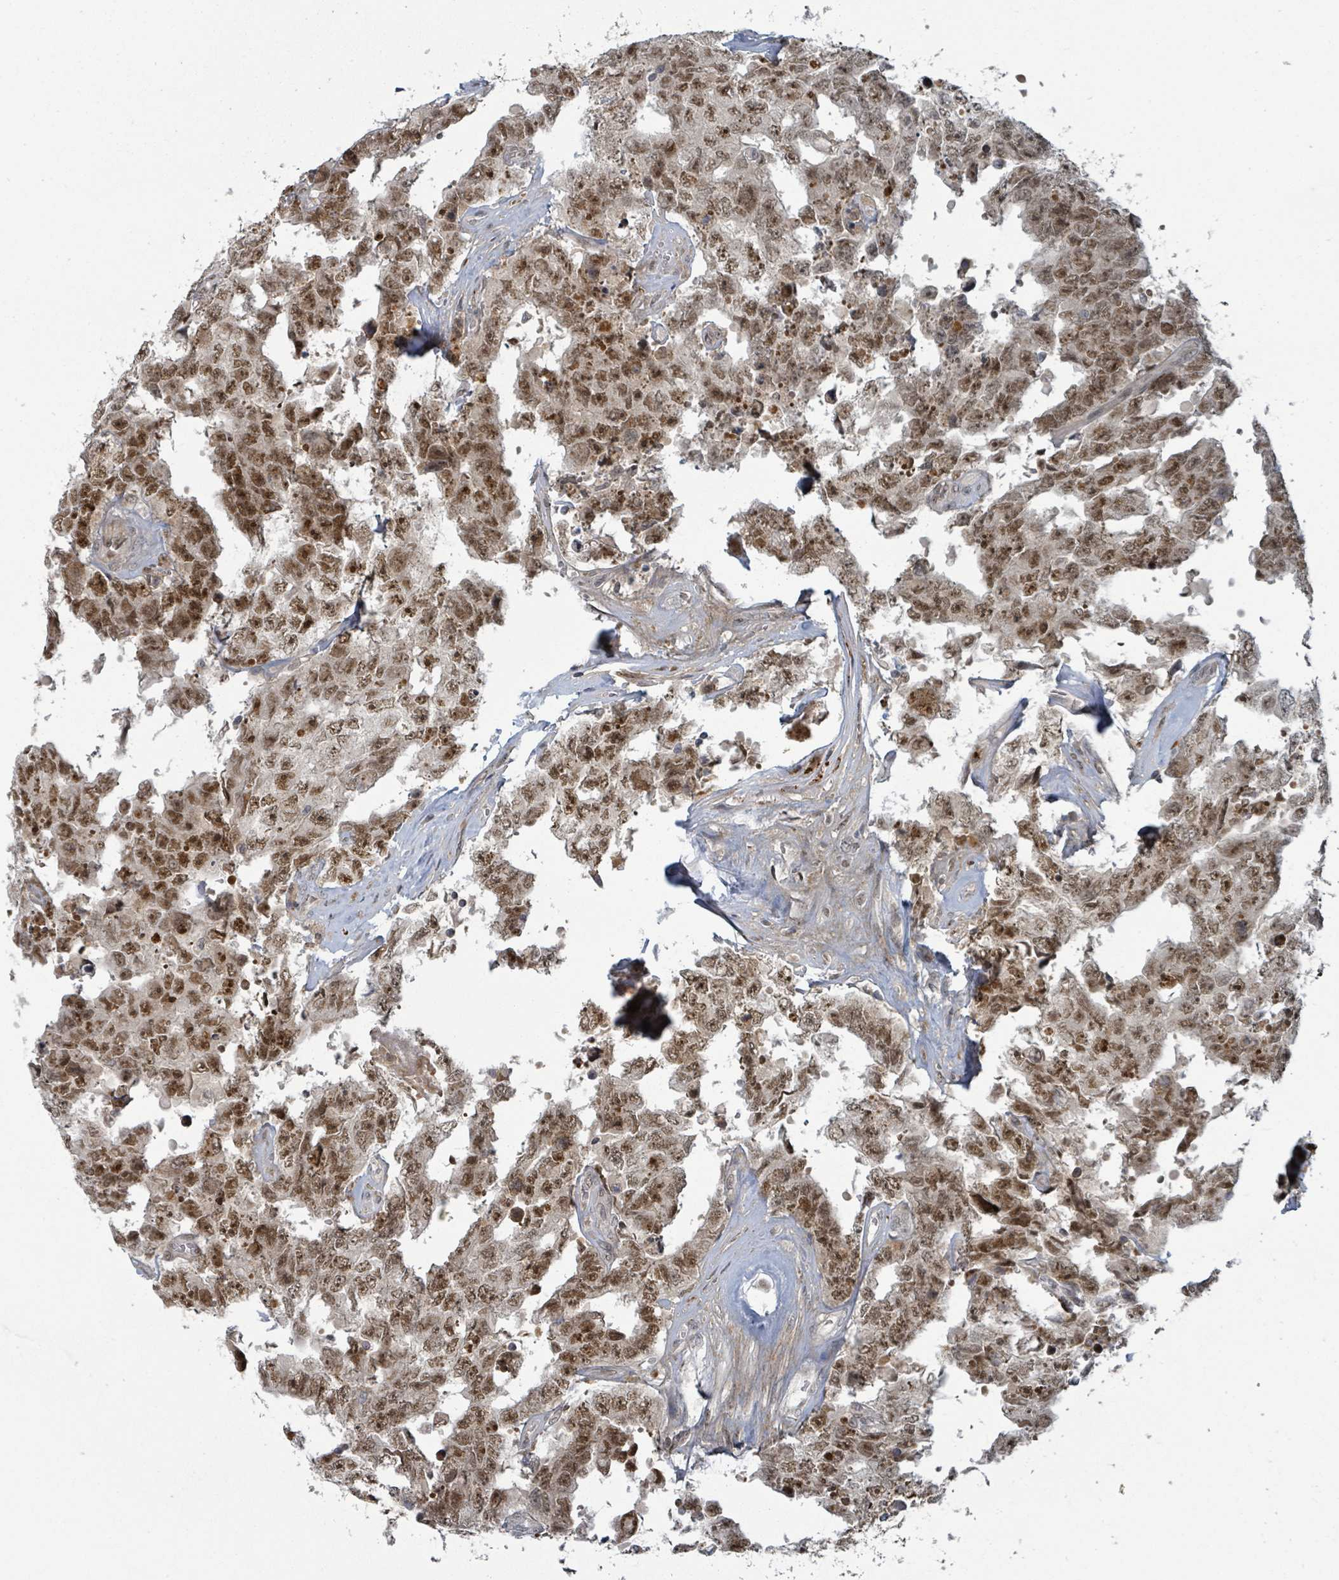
{"staining": {"intensity": "moderate", "quantity": ">75%", "location": "nuclear"}, "tissue": "testis cancer", "cell_type": "Tumor cells", "image_type": "cancer", "snomed": [{"axis": "morphology", "description": "Normal tissue, NOS"}, {"axis": "morphology", "description": "Carcinoma, Embryonal, NOS"}, {"axis": "topography", "description": "Testis"}, {"axis": "topography", "description": "Epididymis"}], "caption": "Tumor cells display medium levels of moderate nuclear staining in about >75% of cells in embryonal carcinoma (testis).", "gene": "GTF3C1", "patient": {"sex": "male", "age": 25}}